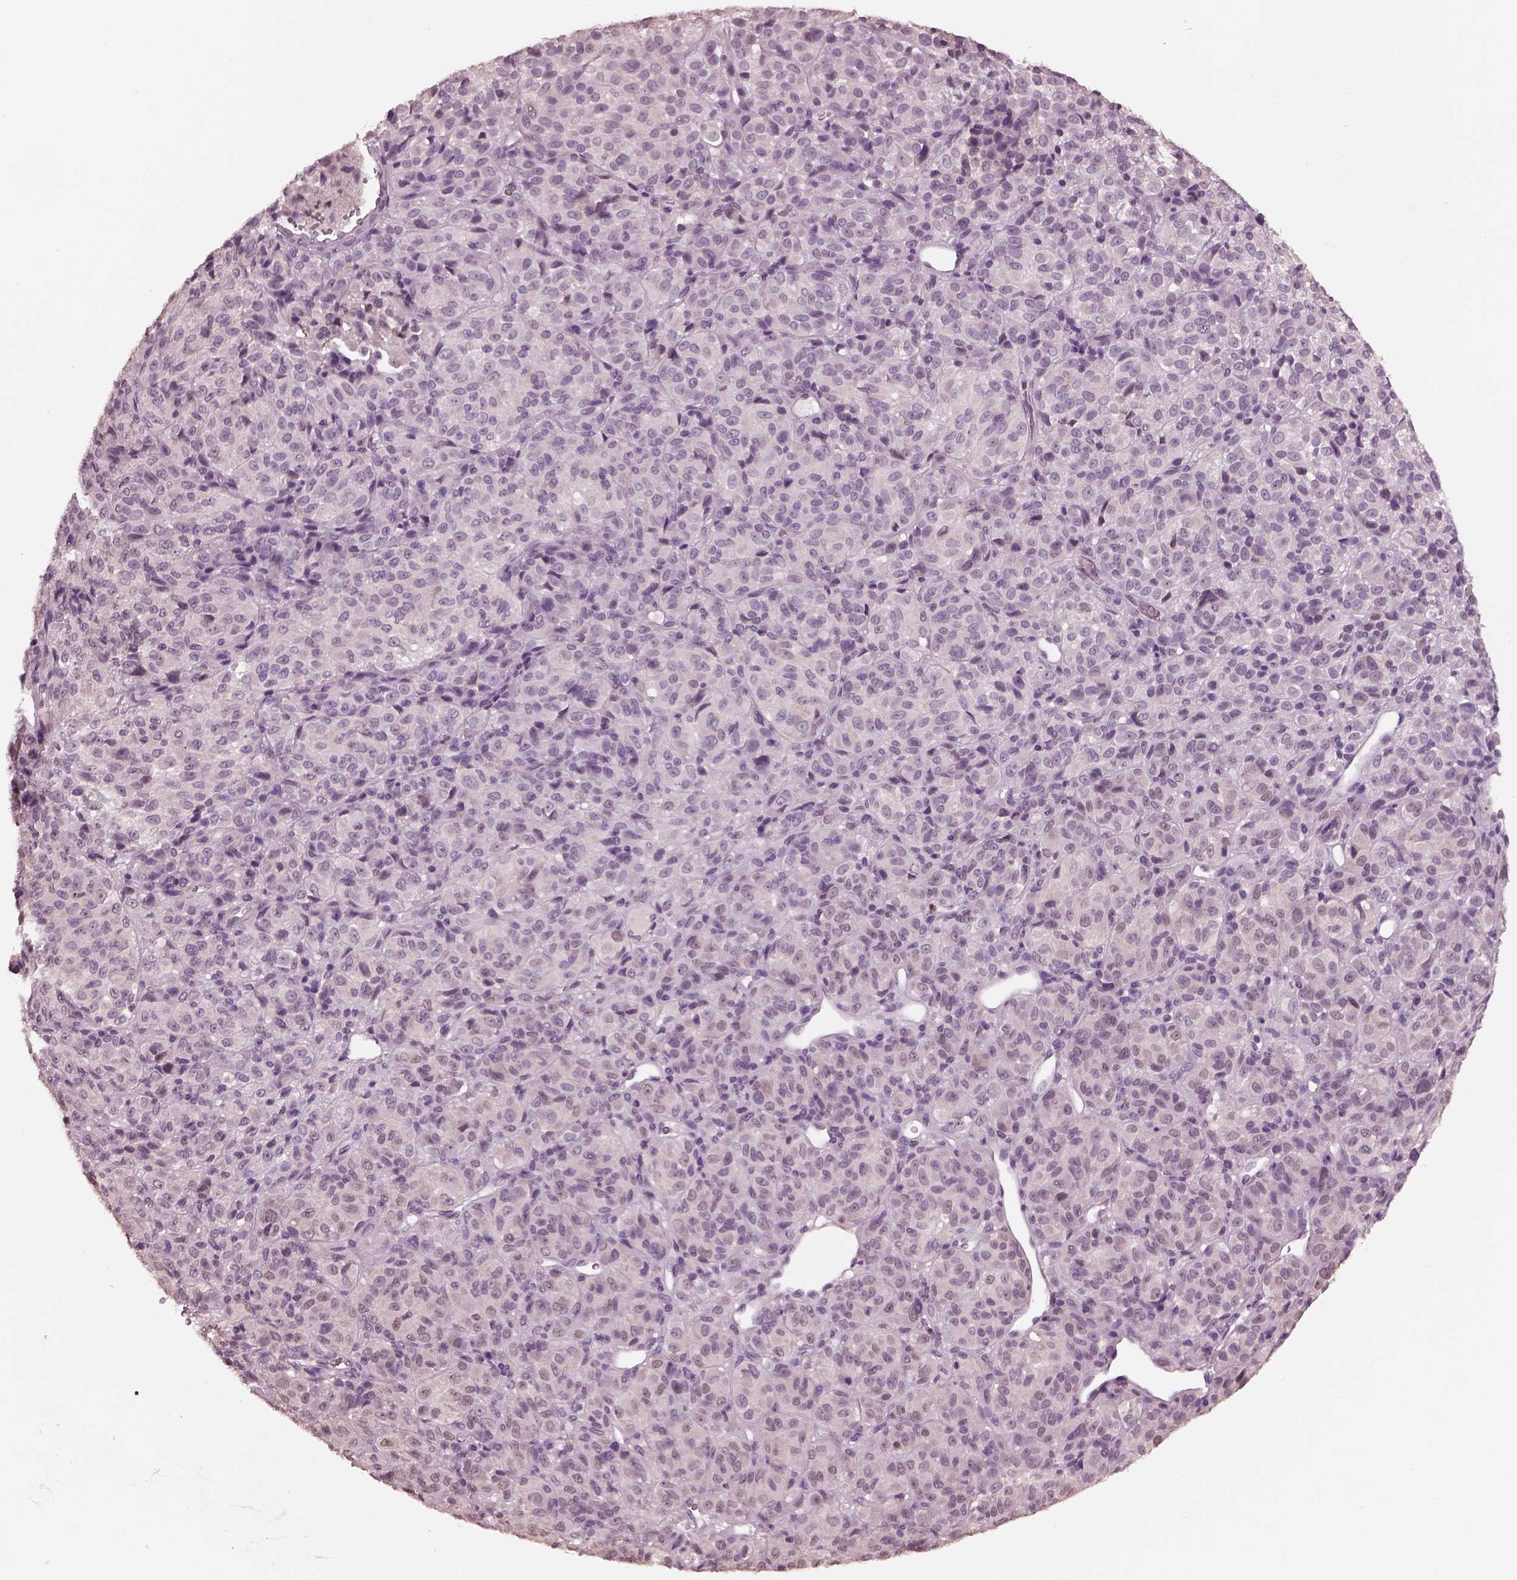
{"staining": {"intensity": "negative", "quantity": "none", "location": "none"}, "tissue": "melanoma", "cell_type": "Tumor cells", "image_type": "cancer", "snomed": [{"axis": "morphology", "description": "Malignant melanoma, Metastatic site"}, {"axis": "topography", "description": "Brain"}], "caption": "A photomicrograph of human malignant melanoma (metastatic site) is negative for staining in tumor cells. (DAB (3,3'-diaminobenzidine) immunohistochemistry with hematoxylin counter stain).", "gene": "TSKS", "patient": {"sex": "female", "age": 56}}